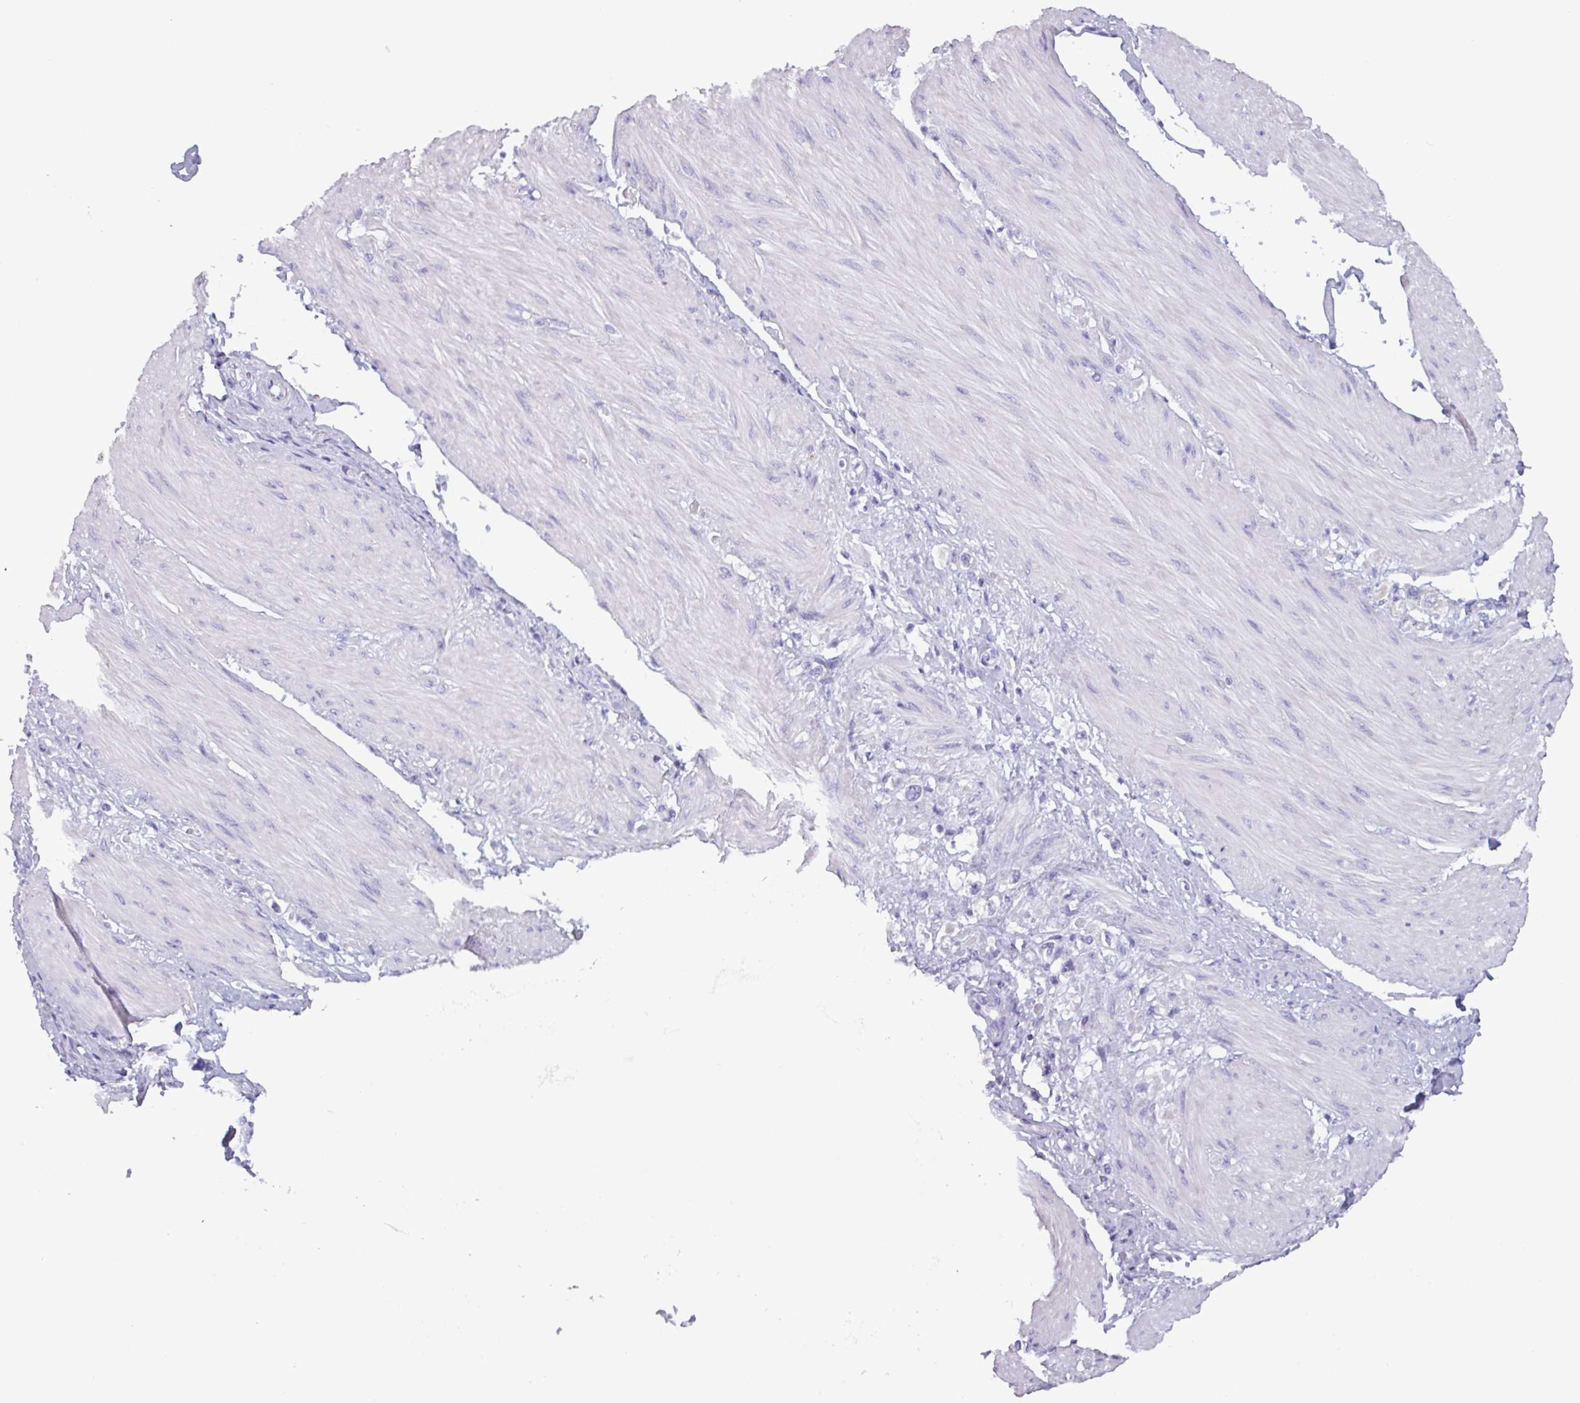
{"staining": {"intensity": "negative", "quantity": "none", "location": "none"}, "tissue": "stomach cancer", "cell_type": "Tumor cells", "image_type": "cancer", "snomed": [{"axis": "morphology", "description": "Adenocarcinoma, NOS"}, {"axis": "topography", "description": "Stomach"}], "caption": "Photomicrograph shows no significant protein expression in tumor cells of stomach cancer.", "gene": "CAMK1", "patient": {"sex": "female", "age": 65}}